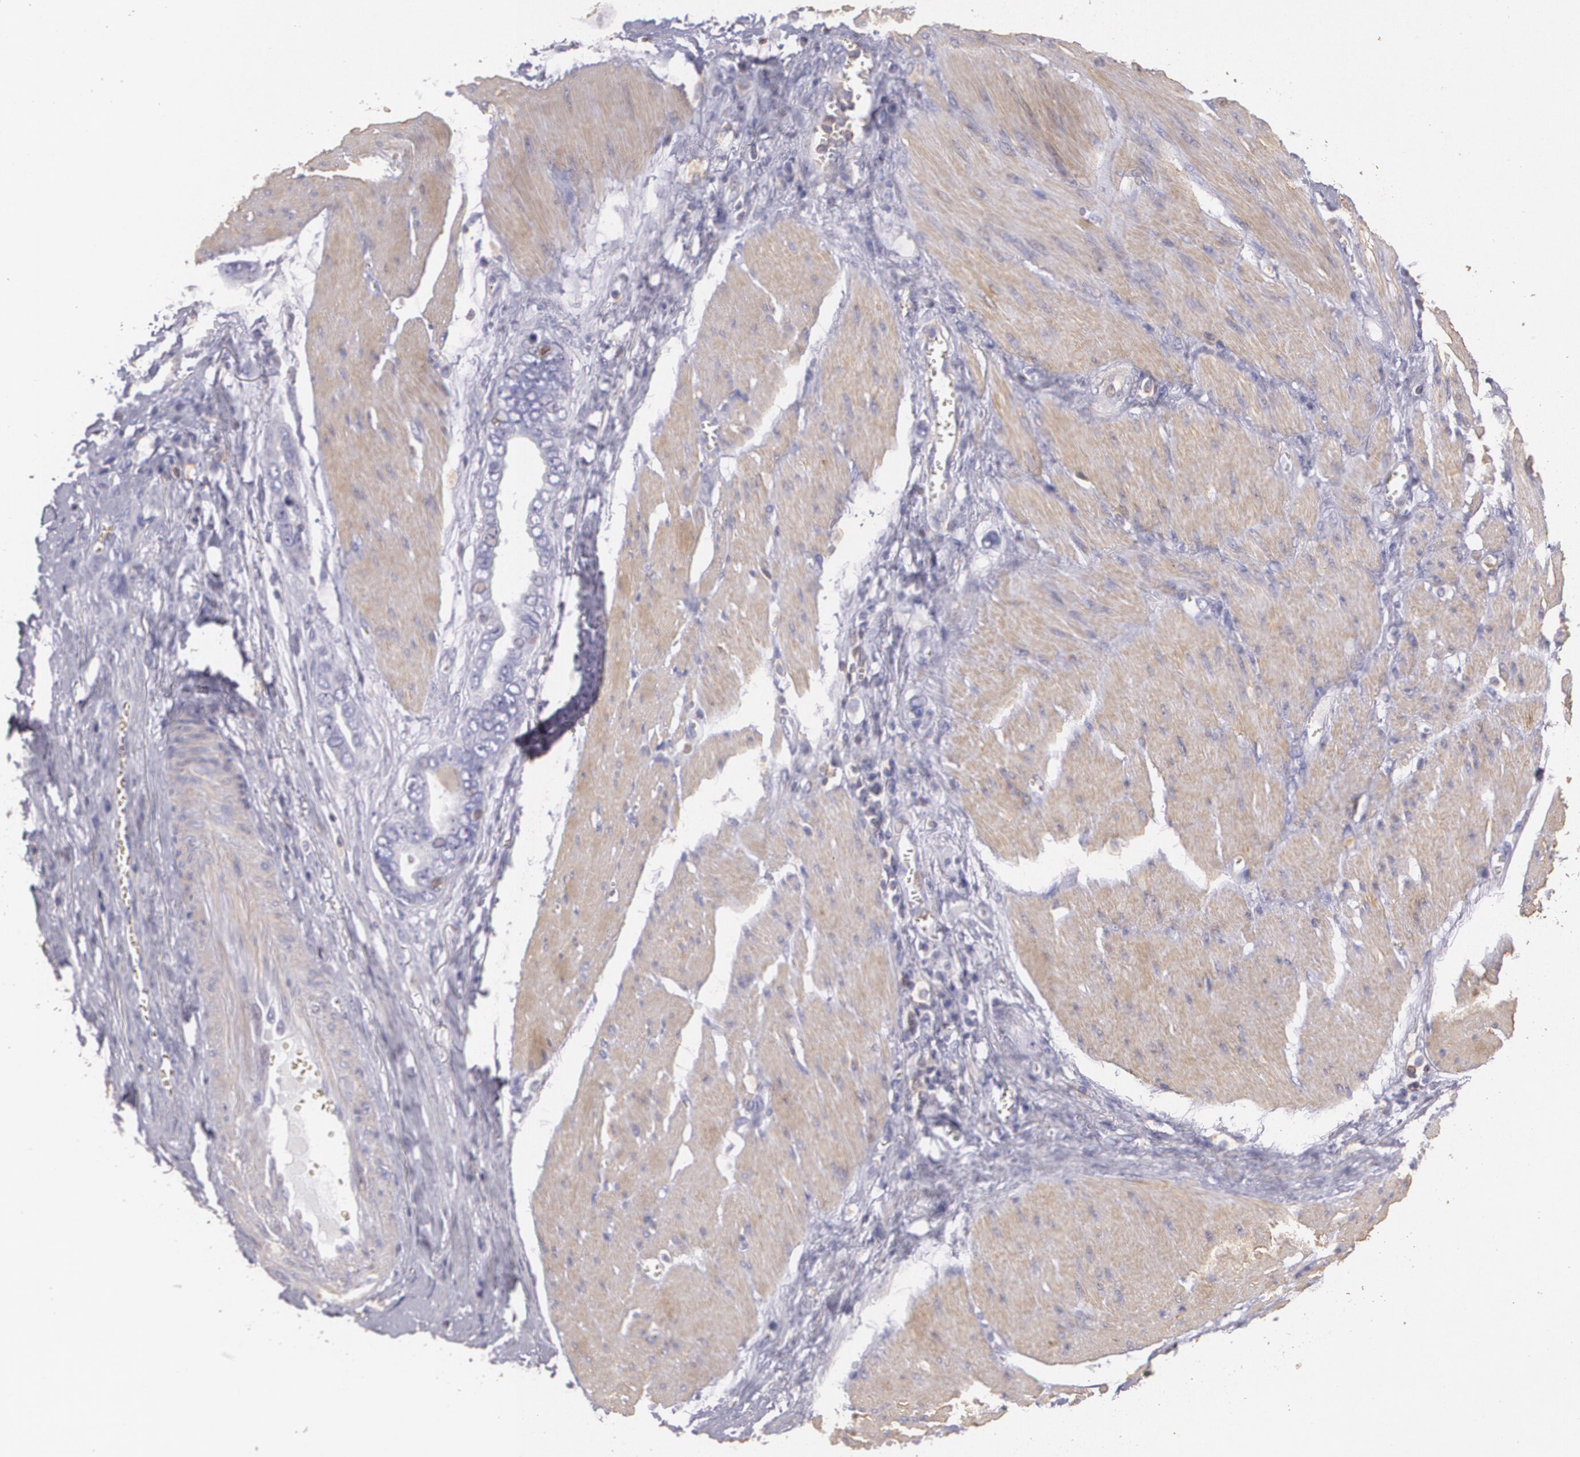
{"staining": {"intensity": "negative", "quantity": "none", "location": "none"}, "tissue": "stomach cancer", "cell_type": "Tumor cells", "image_type": "cancer", "snomed": [{"axis": "morphology", "description": "Adenocarcinoma, NOS"}, {"axis": "topography", "description": "Stomach"}], "caption": "The micrograph demonstrates no staining of tumor cells in adenocarcinoma (stomach). (Brightfield microscopy of DAB (3,3'-diaminobenzidine) IHC at high magnification).", "gene": "TGFBR1", "patient": {"sex": "male", "age": 78}}